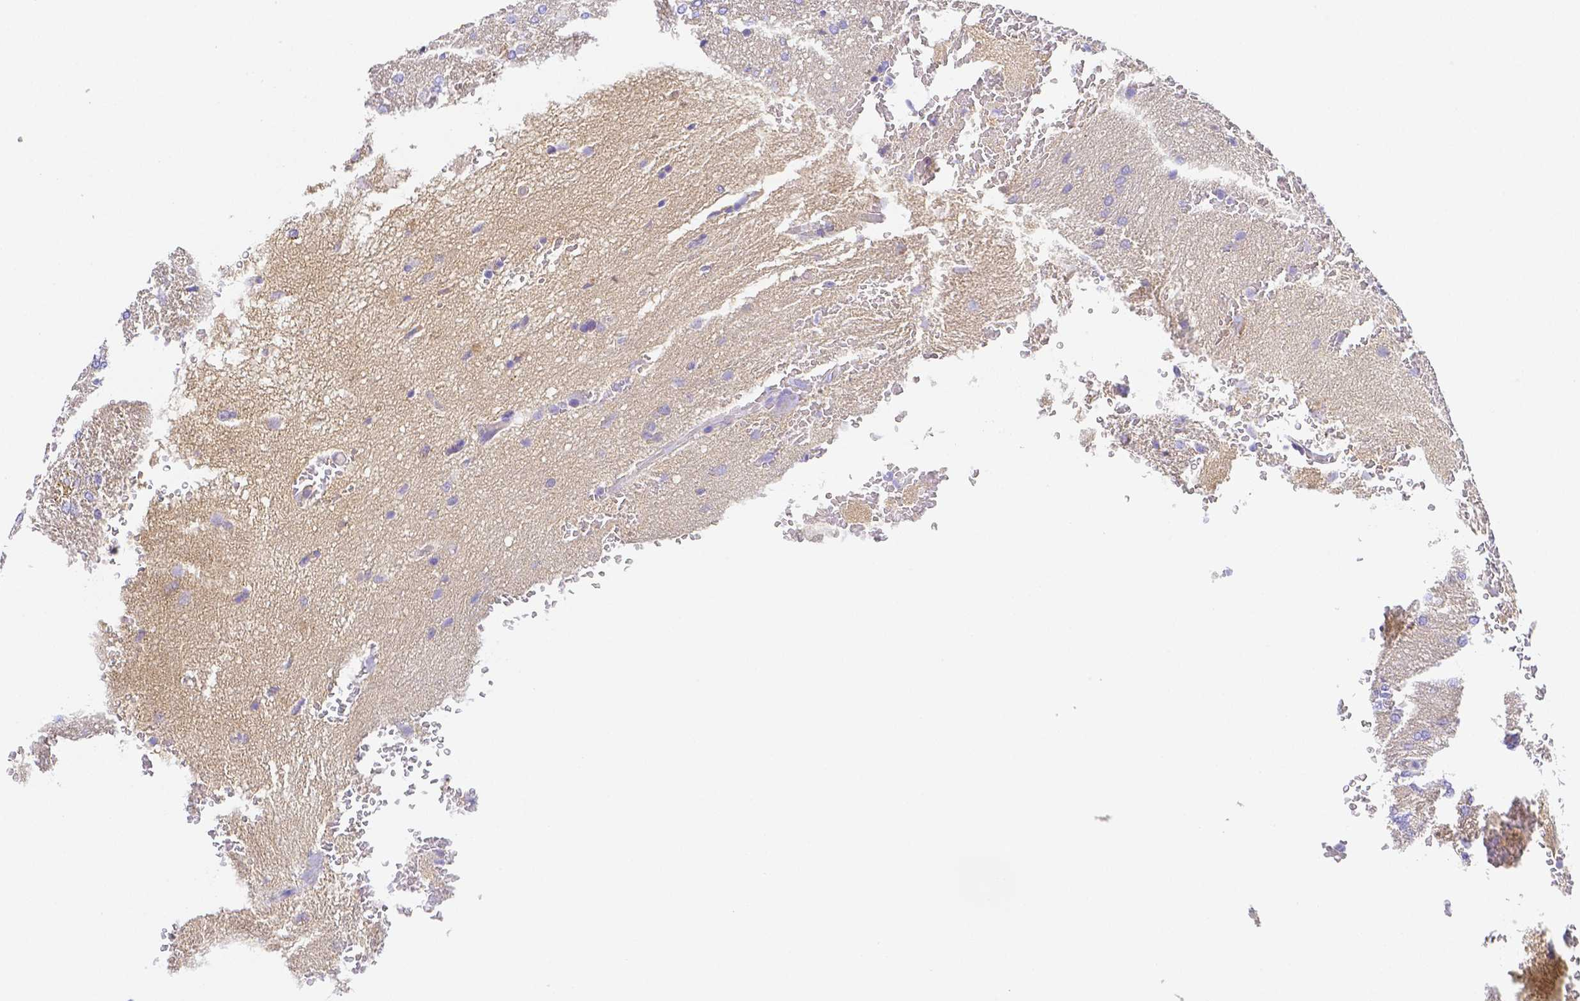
{"staining": {"intensity": "negative", "quantity": "none", "location": "none"}, "tissue": "glioma", "cell_type": "Tumor cells", "image_type": "cancer", "snomed": [{"axis": "morphology", "description": "Glioma, malignant, High grade"}, {"axis": "topography", "description": "Brain"}], "caption": "A micrograph of human high-grade glioma (malignant) is negative for staining in tumor cells. The staining was performed using DAB to visualize the protein expression in brown, while the nuclei were stained in blue with hematoxylin (Magnification: 20x).", "gene": "ZG16B", "patient": {"sex": "male", "age": 68}}